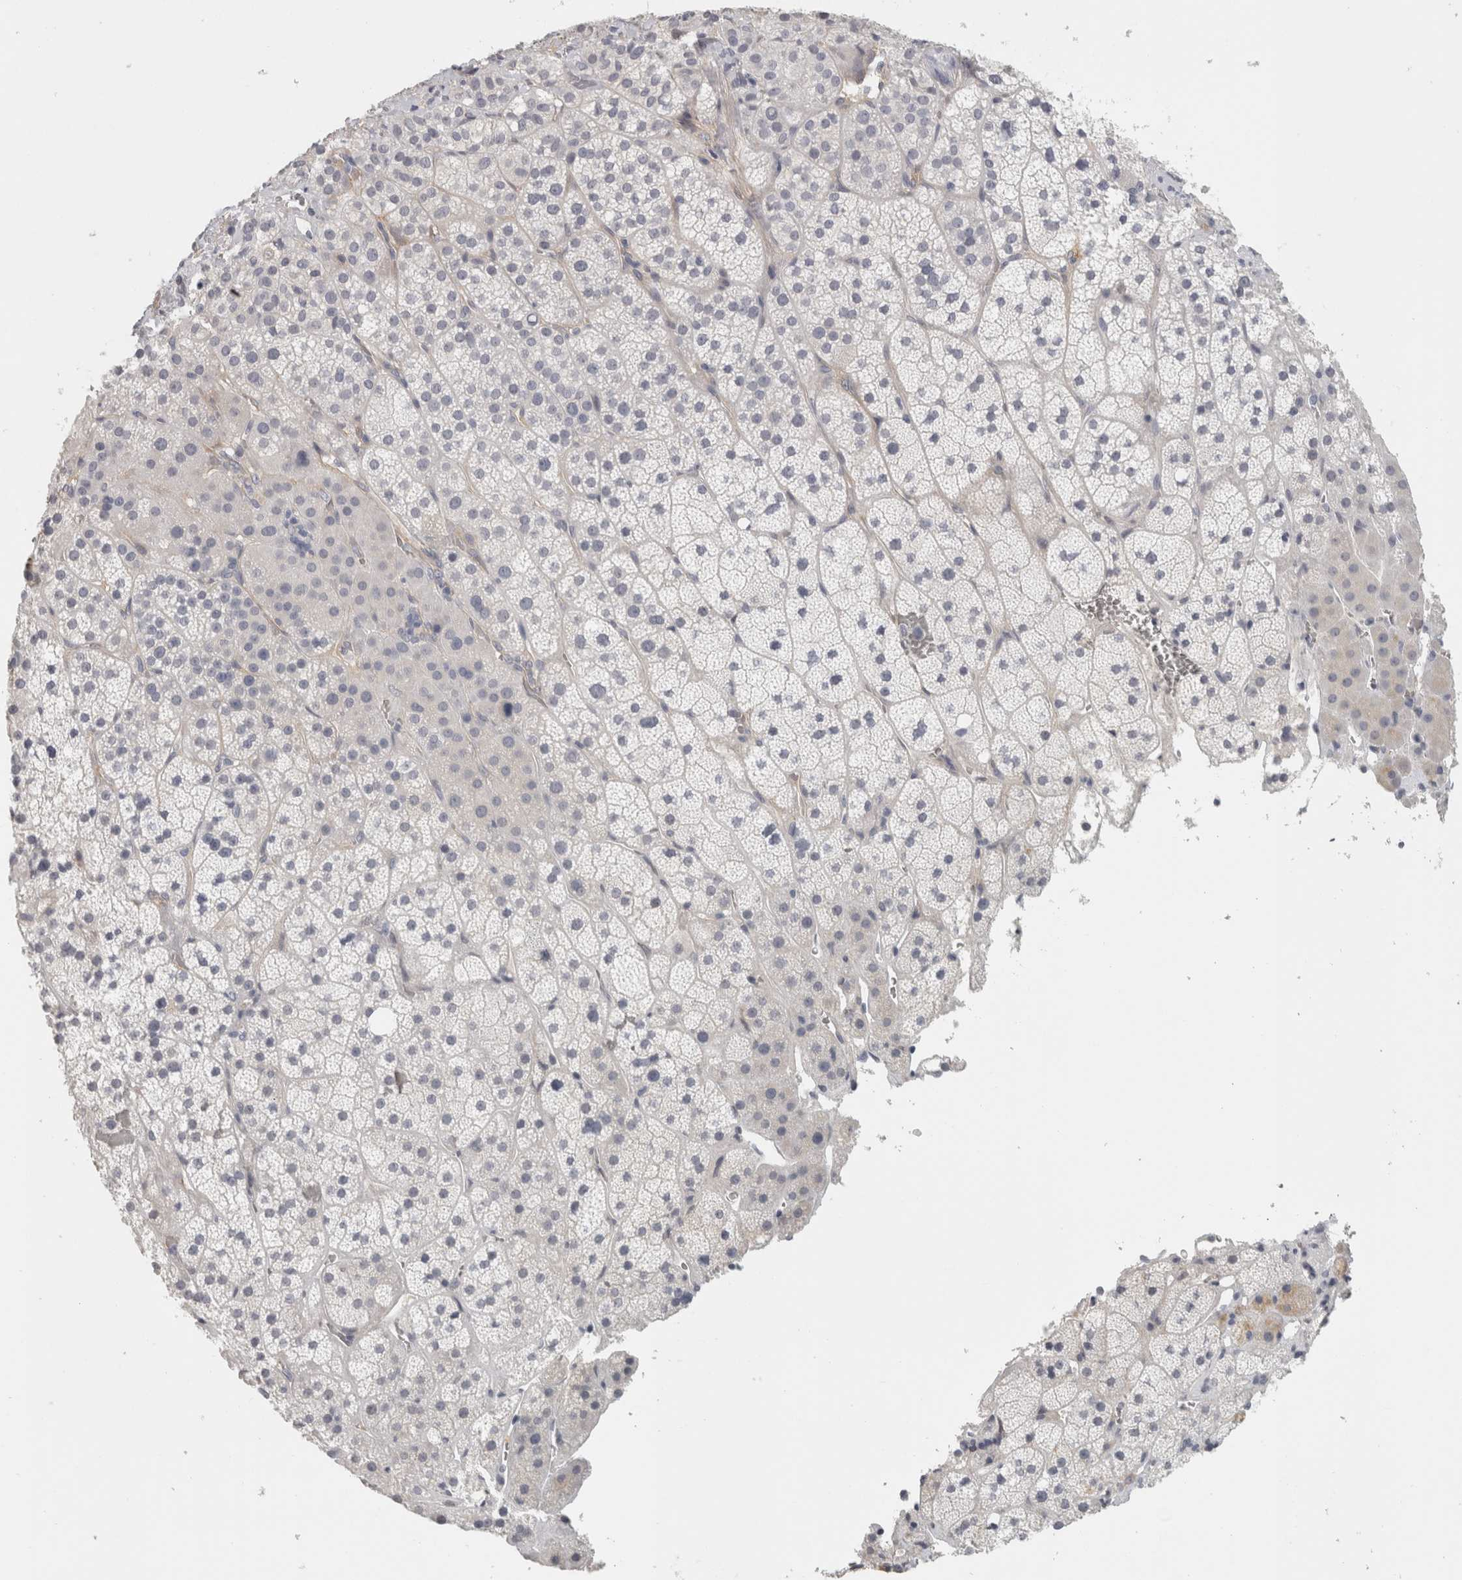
{"staining": {"intensity": "negative", "quantity": "none", "location": "none"}, "tissue": "adrenal gland", "cell_type": "Glandular cells", "image_type": "normal", "snomed": [{"axis": "morphology", "description": "Normal tissue, NOS"}, {"axis": "topography", "description": "Adrenal gland"}], "caption": "A high-resolution micrograph shows IHC staining of unremarkable adrenal gland, which reveals no significant expression in glandular cells. (Brightfield microscopy of DAB immunohistochemistry at high magnification).", "gene": "FBLIM1", "patient": {"sex": "male", "age": 57}}